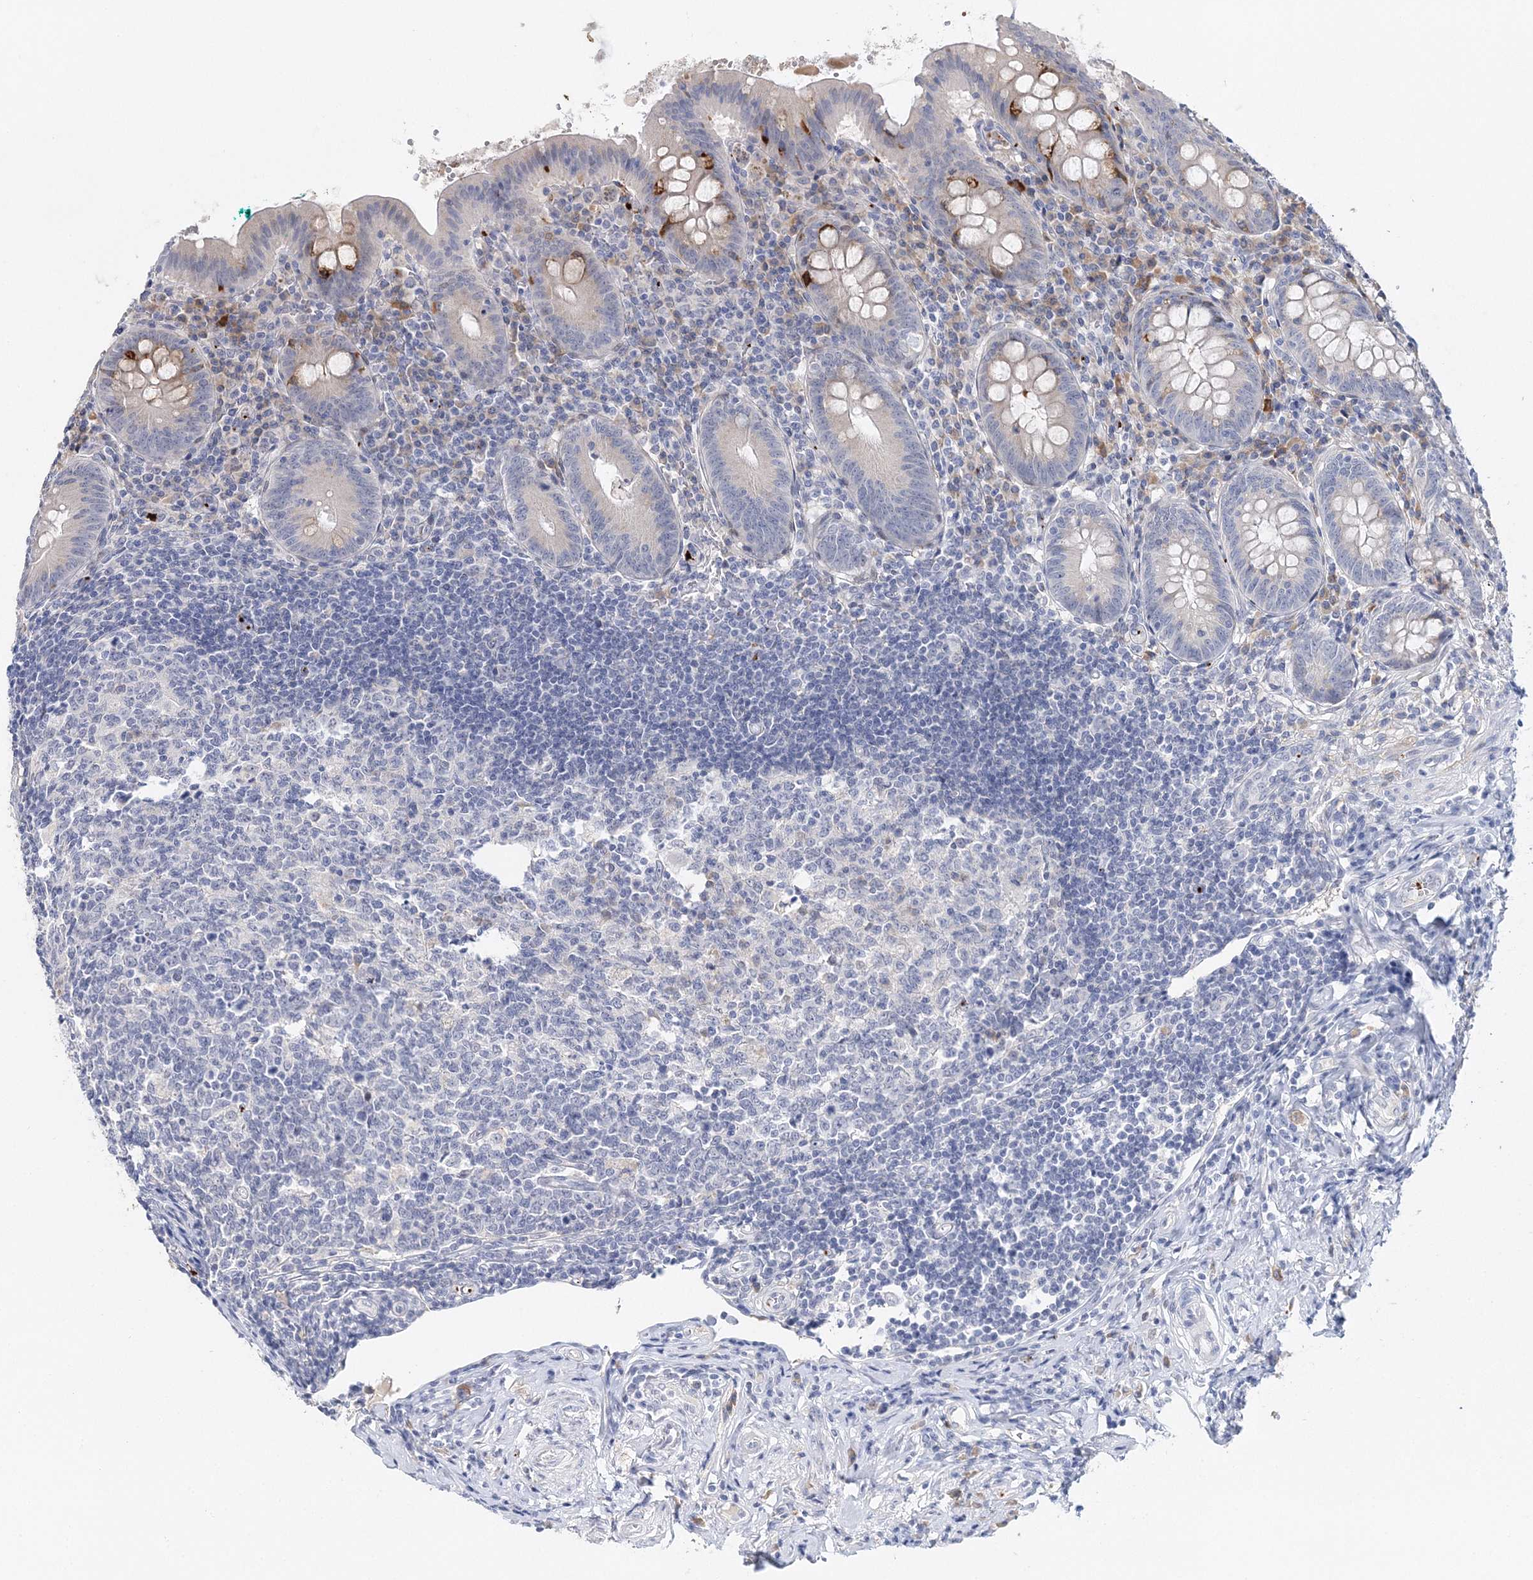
{"staining": {"intensity": "weak", "quantity": "<25%", "location": "cytoplasmic/membranous"}, "tissue": "appendix", "cell_type": "Glandular cells", "image_type": "normal", "snomed": [{"axis": "morphology", "description": "Normal tissue, NOS"}, {"axis": "topography", "description": "Appendix"}], "caption": "Protein analysis of normal appendix reveals no significant expression in glandular cells.", "gene": "MYOZ2", "patient": {"sex": "female", "age": 54}}